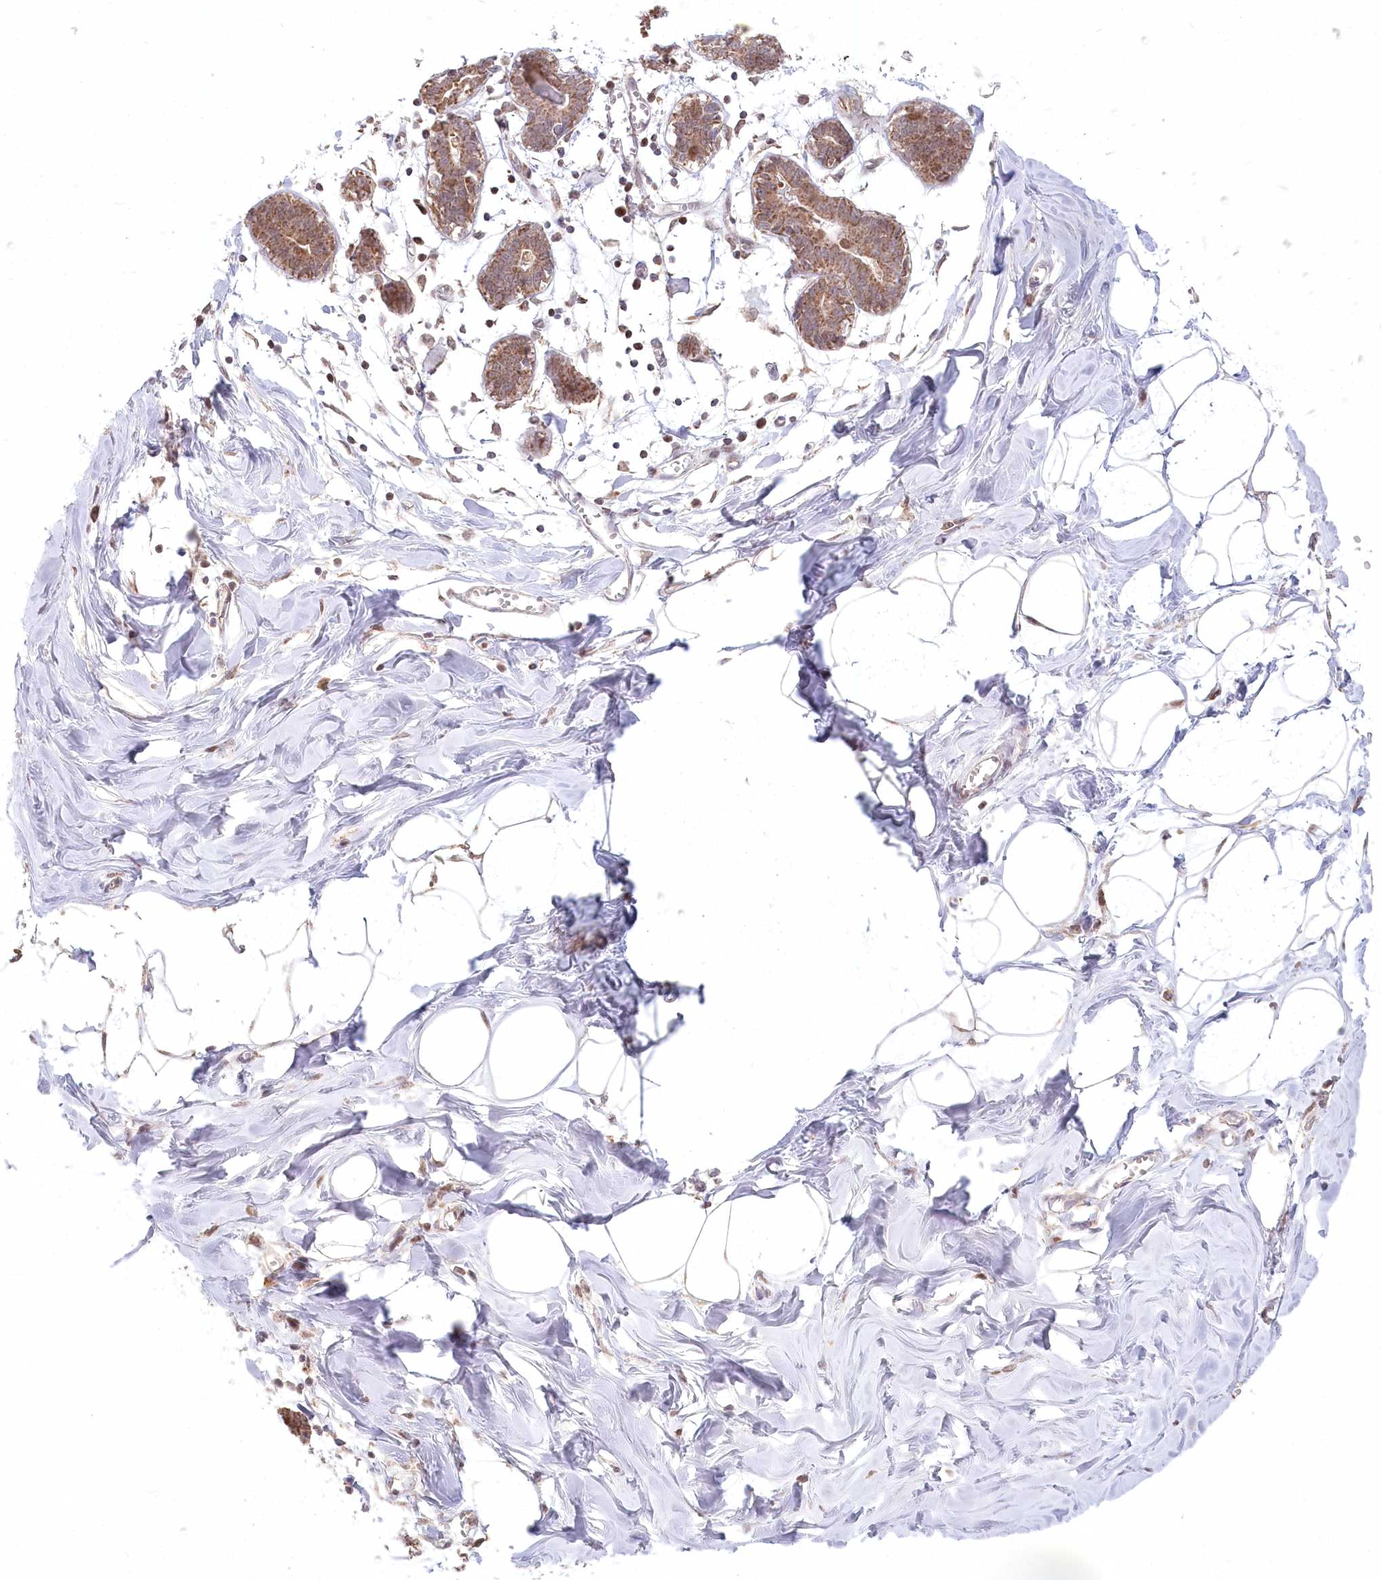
{"staining": {"intensity": "weak", "quantity": ">75%", "location": "nuclear"}, "tissue": "breast", "cell_type": "Adipocytes", "image_type": "normal", "snomed": [{"axis": "morphology", "description": "Normal tissue, NOS"}, {"axis": "topography", "description": "Breast"}], "caption": "This is a micrograph of IHC staining of normal breast, which shows weak positivity in the nuclear of adipocytes.", "gene": "PYURF", "patient": {"sex": "female", "age": 27}}